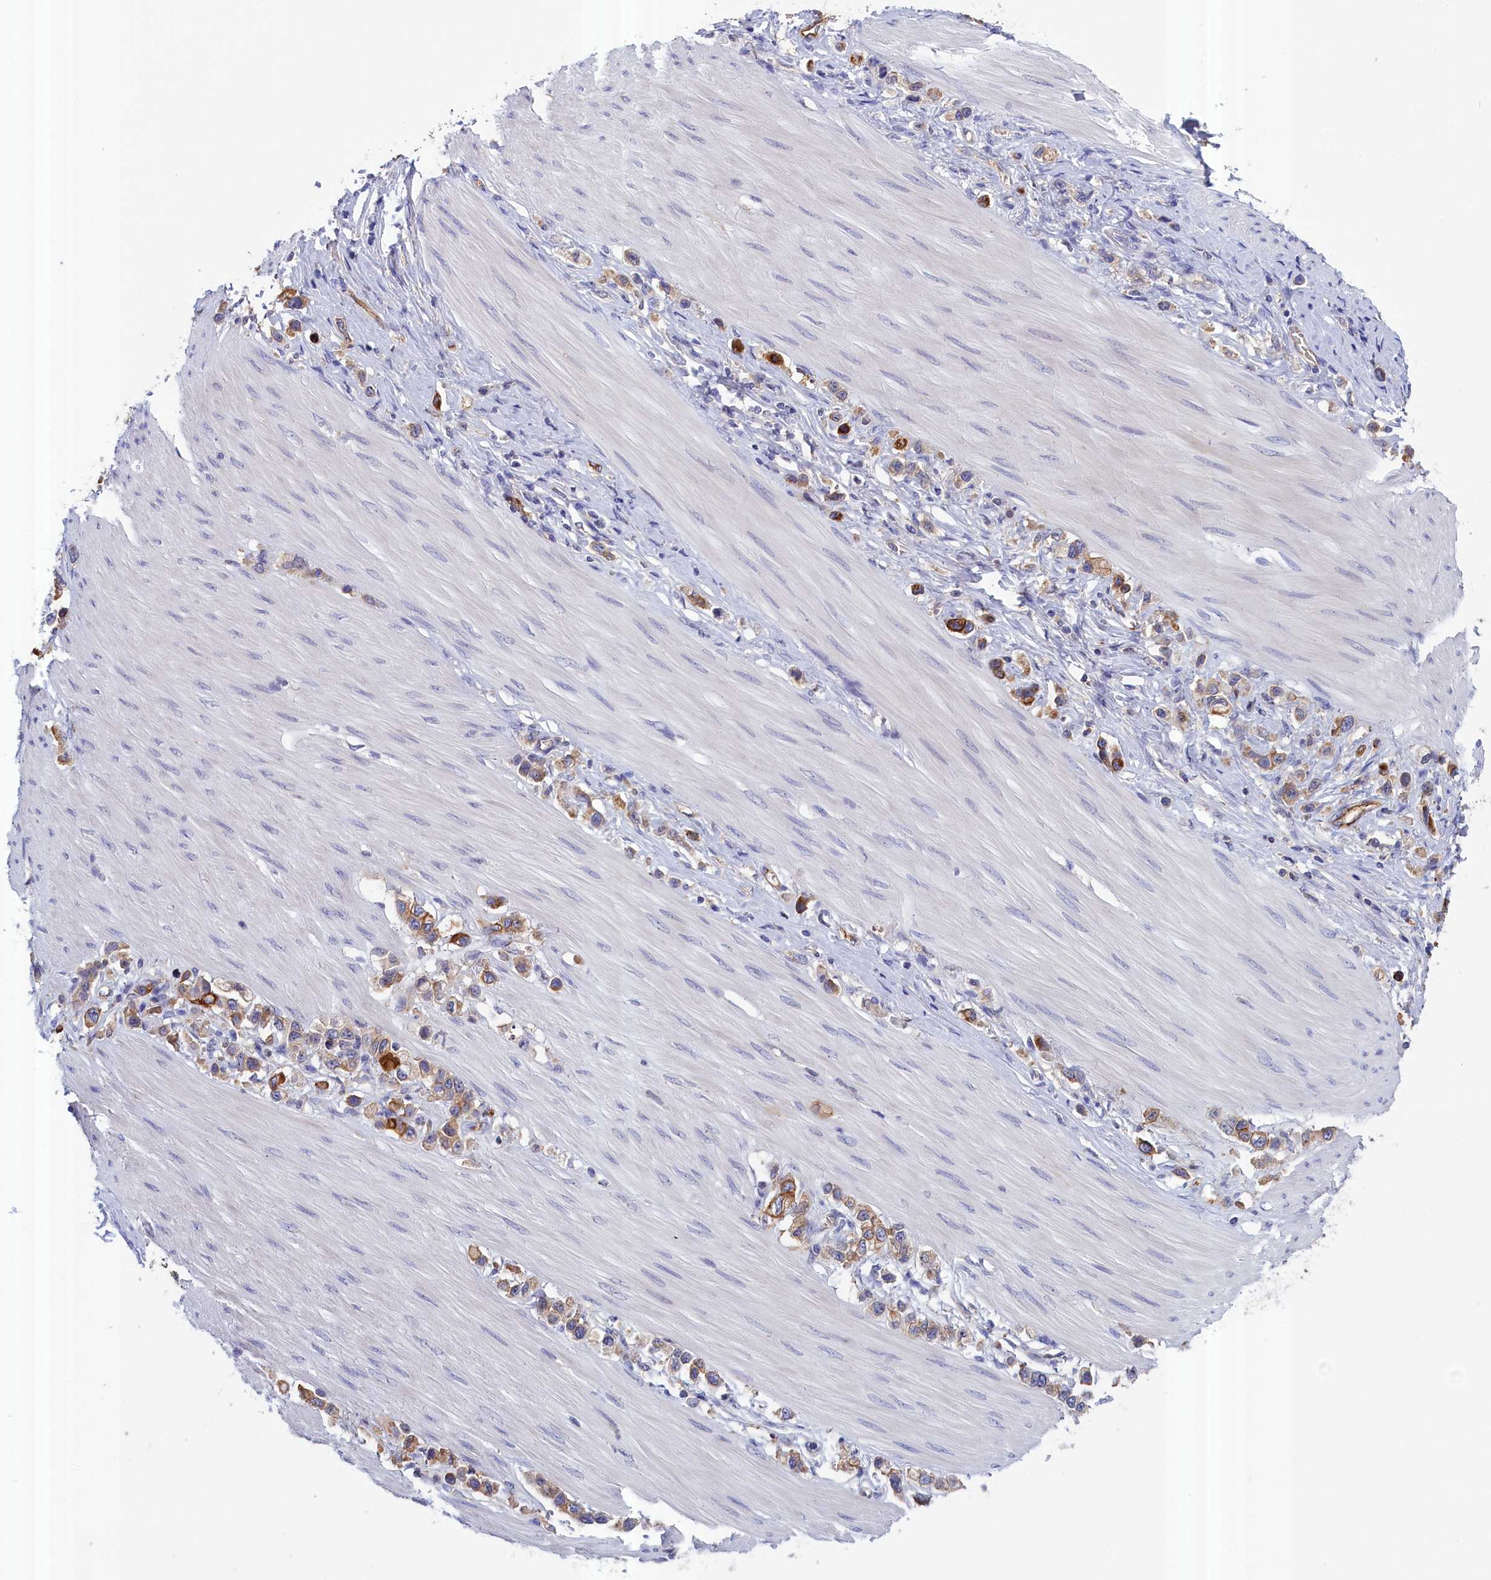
{"staining": {"intensity": "strong", "quantity": "<25%", "location": "cytoplasmic/membranous"}, "tissue": "stomach cancer", "cell_type": "Tumor cells", "image_type": "cancer", "snomed": [{"axis": "morphology", "description": "Adenocarcinoma, NOS"}, {"axis": "topography", "description": "Stomach"}], "caption": "Immunohistochemistry histopathology image of human stomach cancer (adenocarcinoma) stained for a protein (brown), which demonstrates medium levels of strong cytoplasmic/membranous positivity in approximately <25% of tumor cells.", "gene": "COL19A1", "patient": {"sex": "female", "age": 65}}